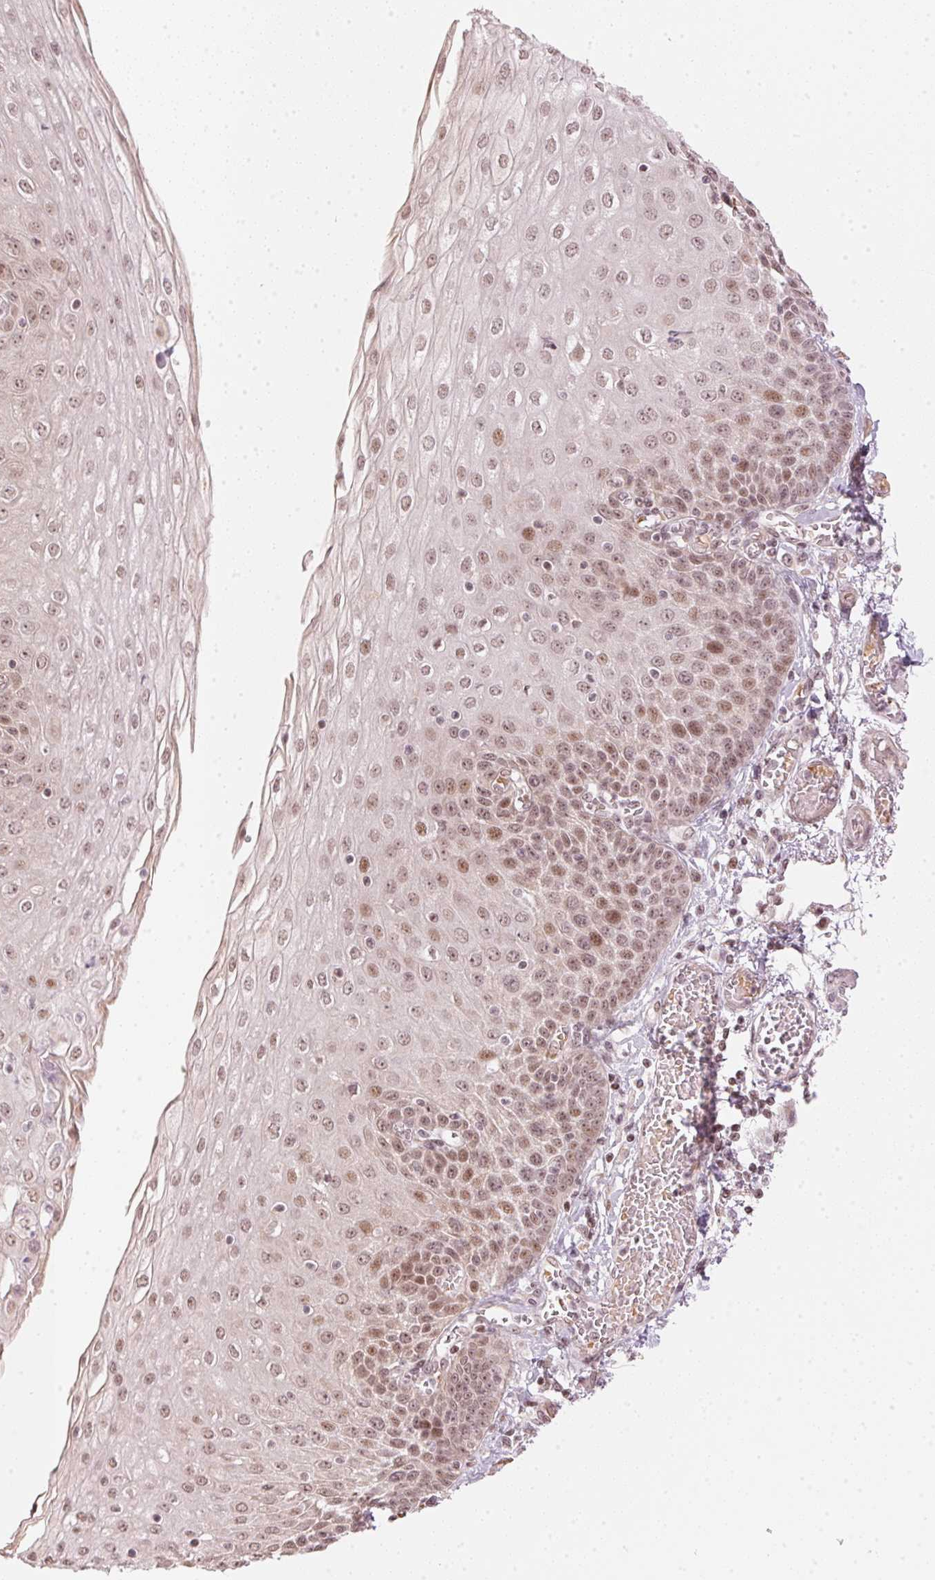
{"staining": {"intensity": "moderate", "quantity": ">75%", "location": "nuclear"}, "tissue": "esophagus", "cell_type": "Squamous epithelial cells", "image_type": "normal", "snomed": [{"axis": "morphology", "description": "Normal tissue, NOS"}, {"axis": "morphology", "description": "Adenocarcinoma, NOS"}, {"axis": "topography", "description": "Esophagus"}], "caption": "Esophagus stained with immunohistochemistry displays moderate nuclear expression in about >75% of squamous epithelial cells.", "gene": "KAT6A", "patient": {"sex": "male", "age": 81}}